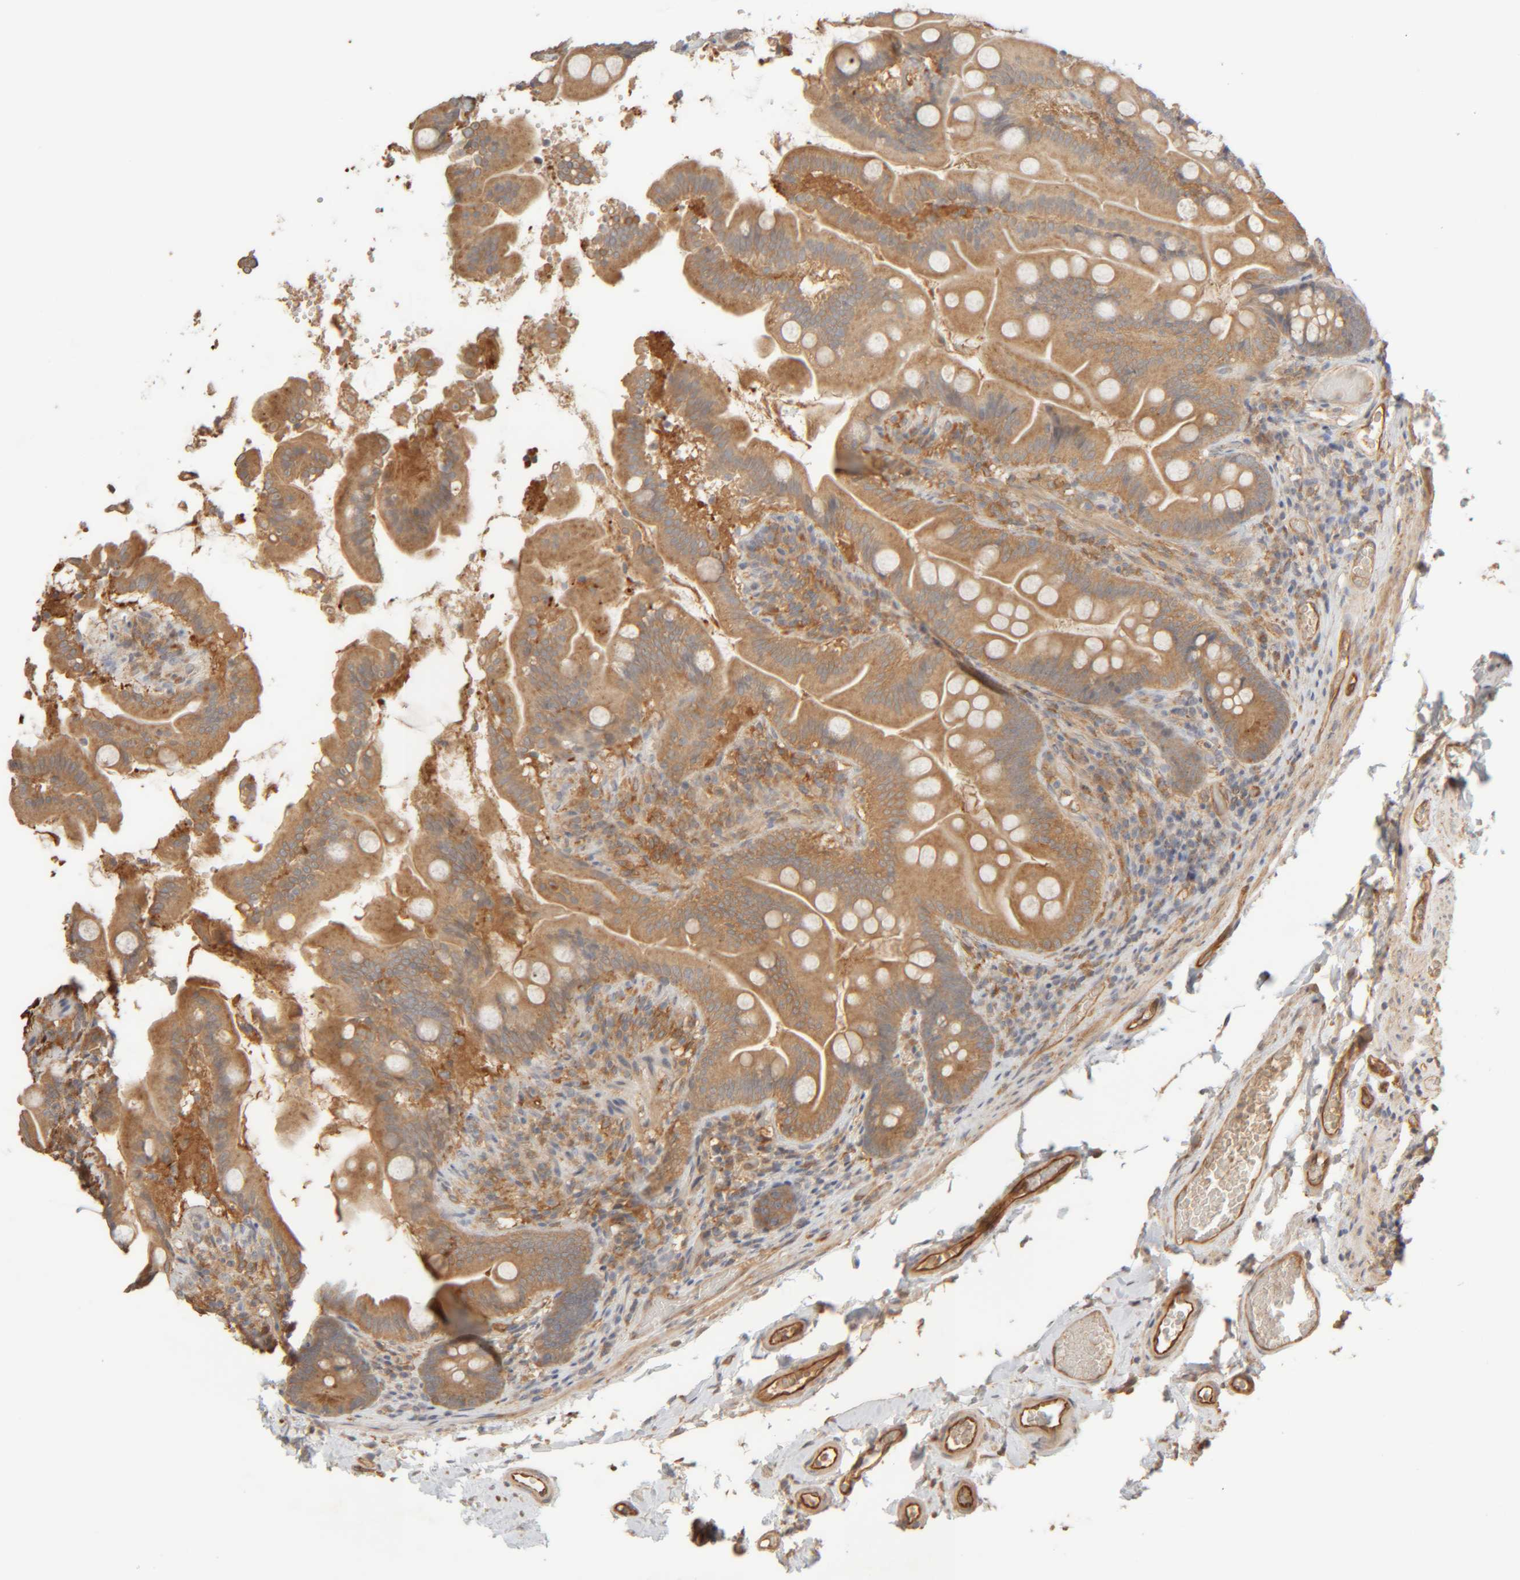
{"staining": {"intensity": "moderate", "quantity": ">75%", "location": "cytoplasmic/membranous"}, "tissue": "small intestine", "cell_type": "Glandular cells", "image_type": "normal", "snomed": [{"axis": "morphology", "description": "Normal tissue, NOS"}, {"axis": "topography", "description": "Small intestine"}], "caption": "The immunohistochemical stain shows moderate cytoplasmic/membranous expression in glandular cells of normal small intestine. The staining was performed using DAB to visualize the protein expression in brown, while the nuclei were stained in blue with hematoxylin (Magnification: 20x).", "gene": "TMEM192", "patient": {"sex": "female", "age": 56}}